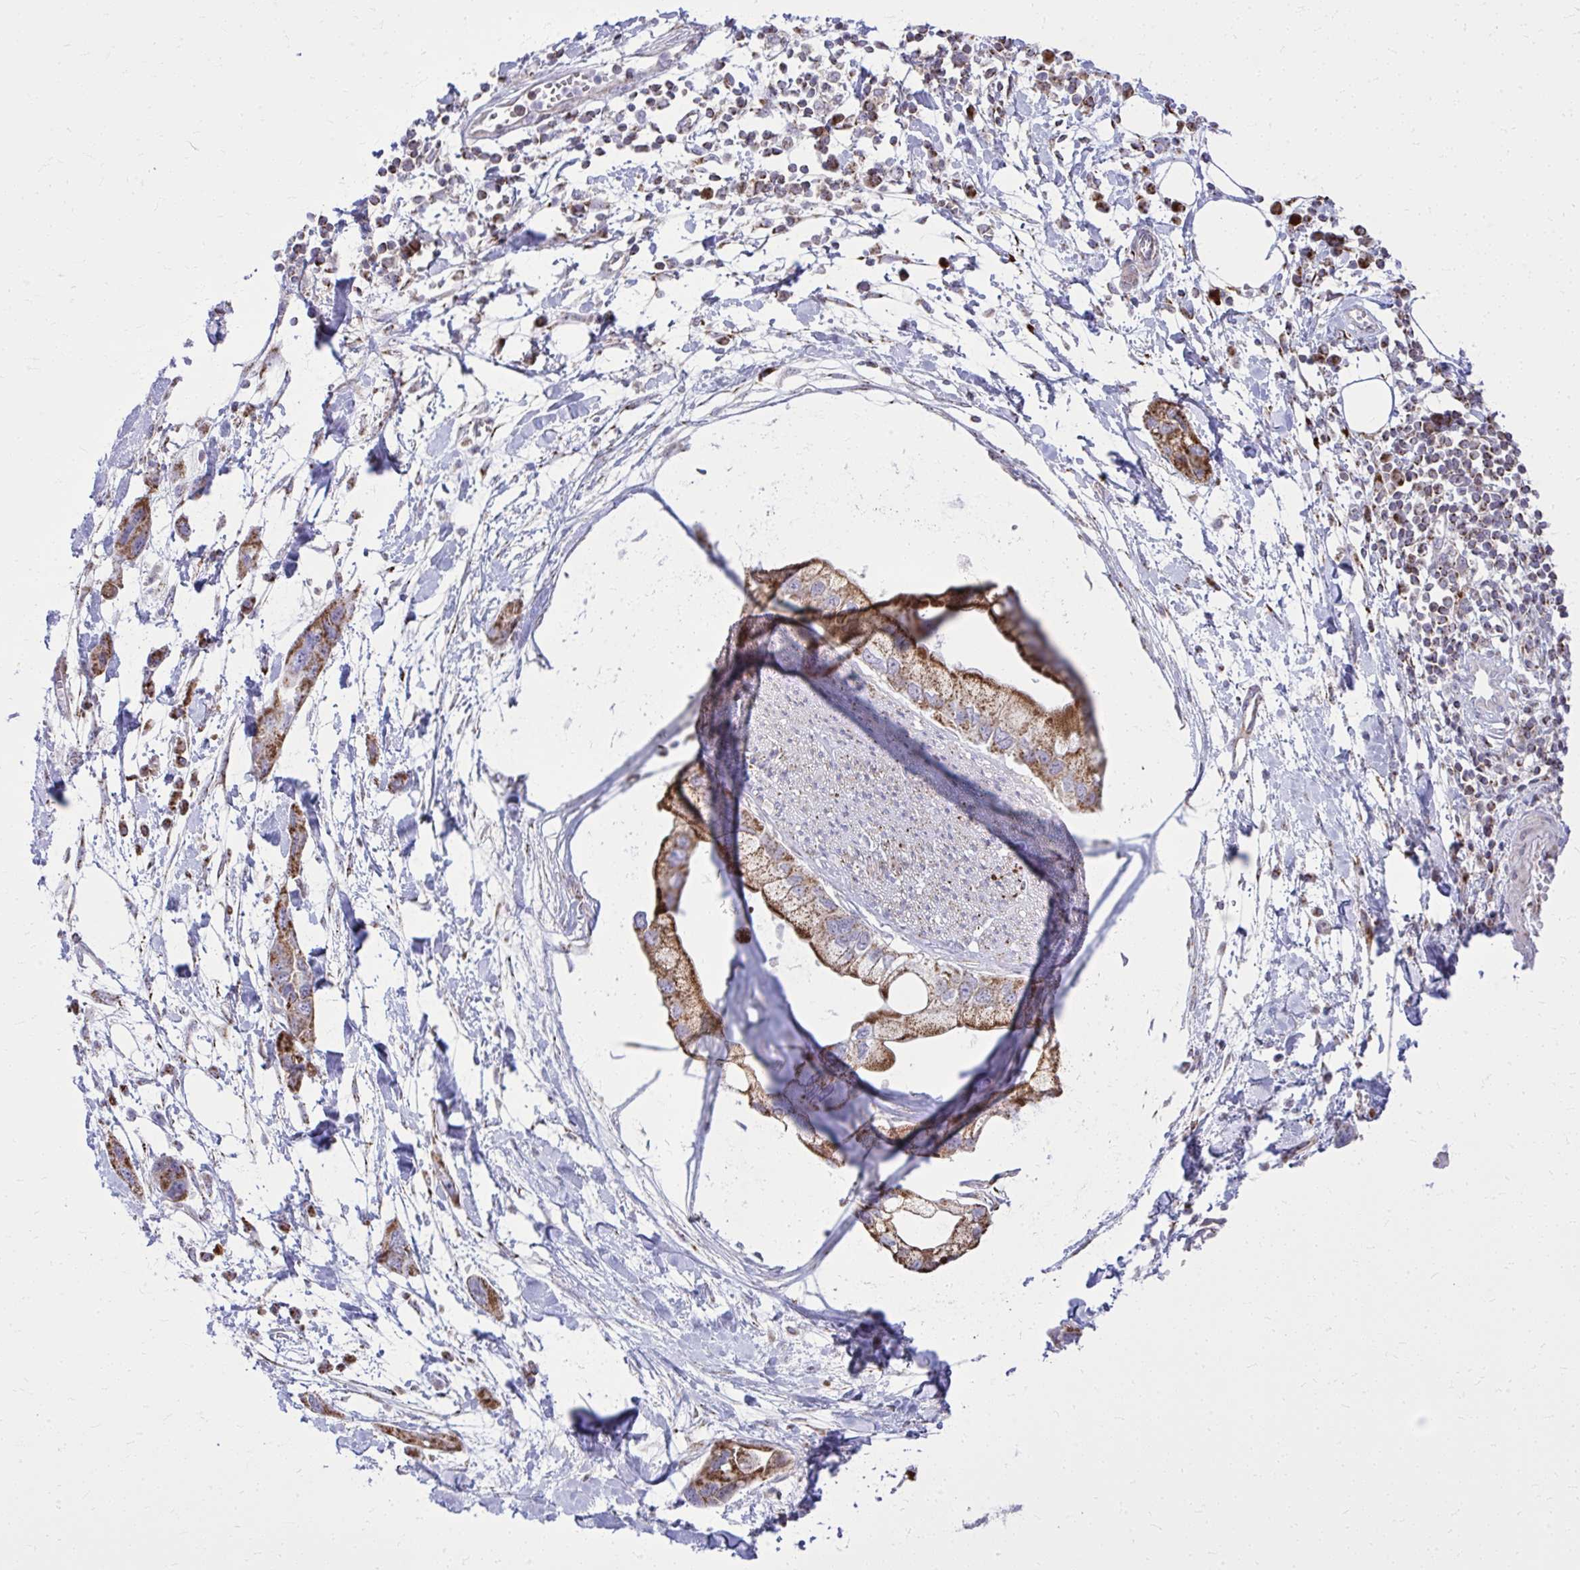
{"staining": {"intensity": "strong", "quantity": ">75%", "location": "cytoplasmic/membranous"}, "tissue": "pancreatic cancer", "cell_type": "Tumor cells", "image_type": "cancer", "snomed": [{"axis": "morphology", "description": "Adenocarcinoma, NOS"}, {"axis": "topography", "description": "Pancreas"}], "caption": "A micrograph of human pancreatic adenocarcinoma stained for a protein exhibits strong cytoplasmic/membranous brown staining in tumor cells. Nuclei are stained in blue.", "gene": "ZNF362", "patient": {"sex": "female", "age": 73}}